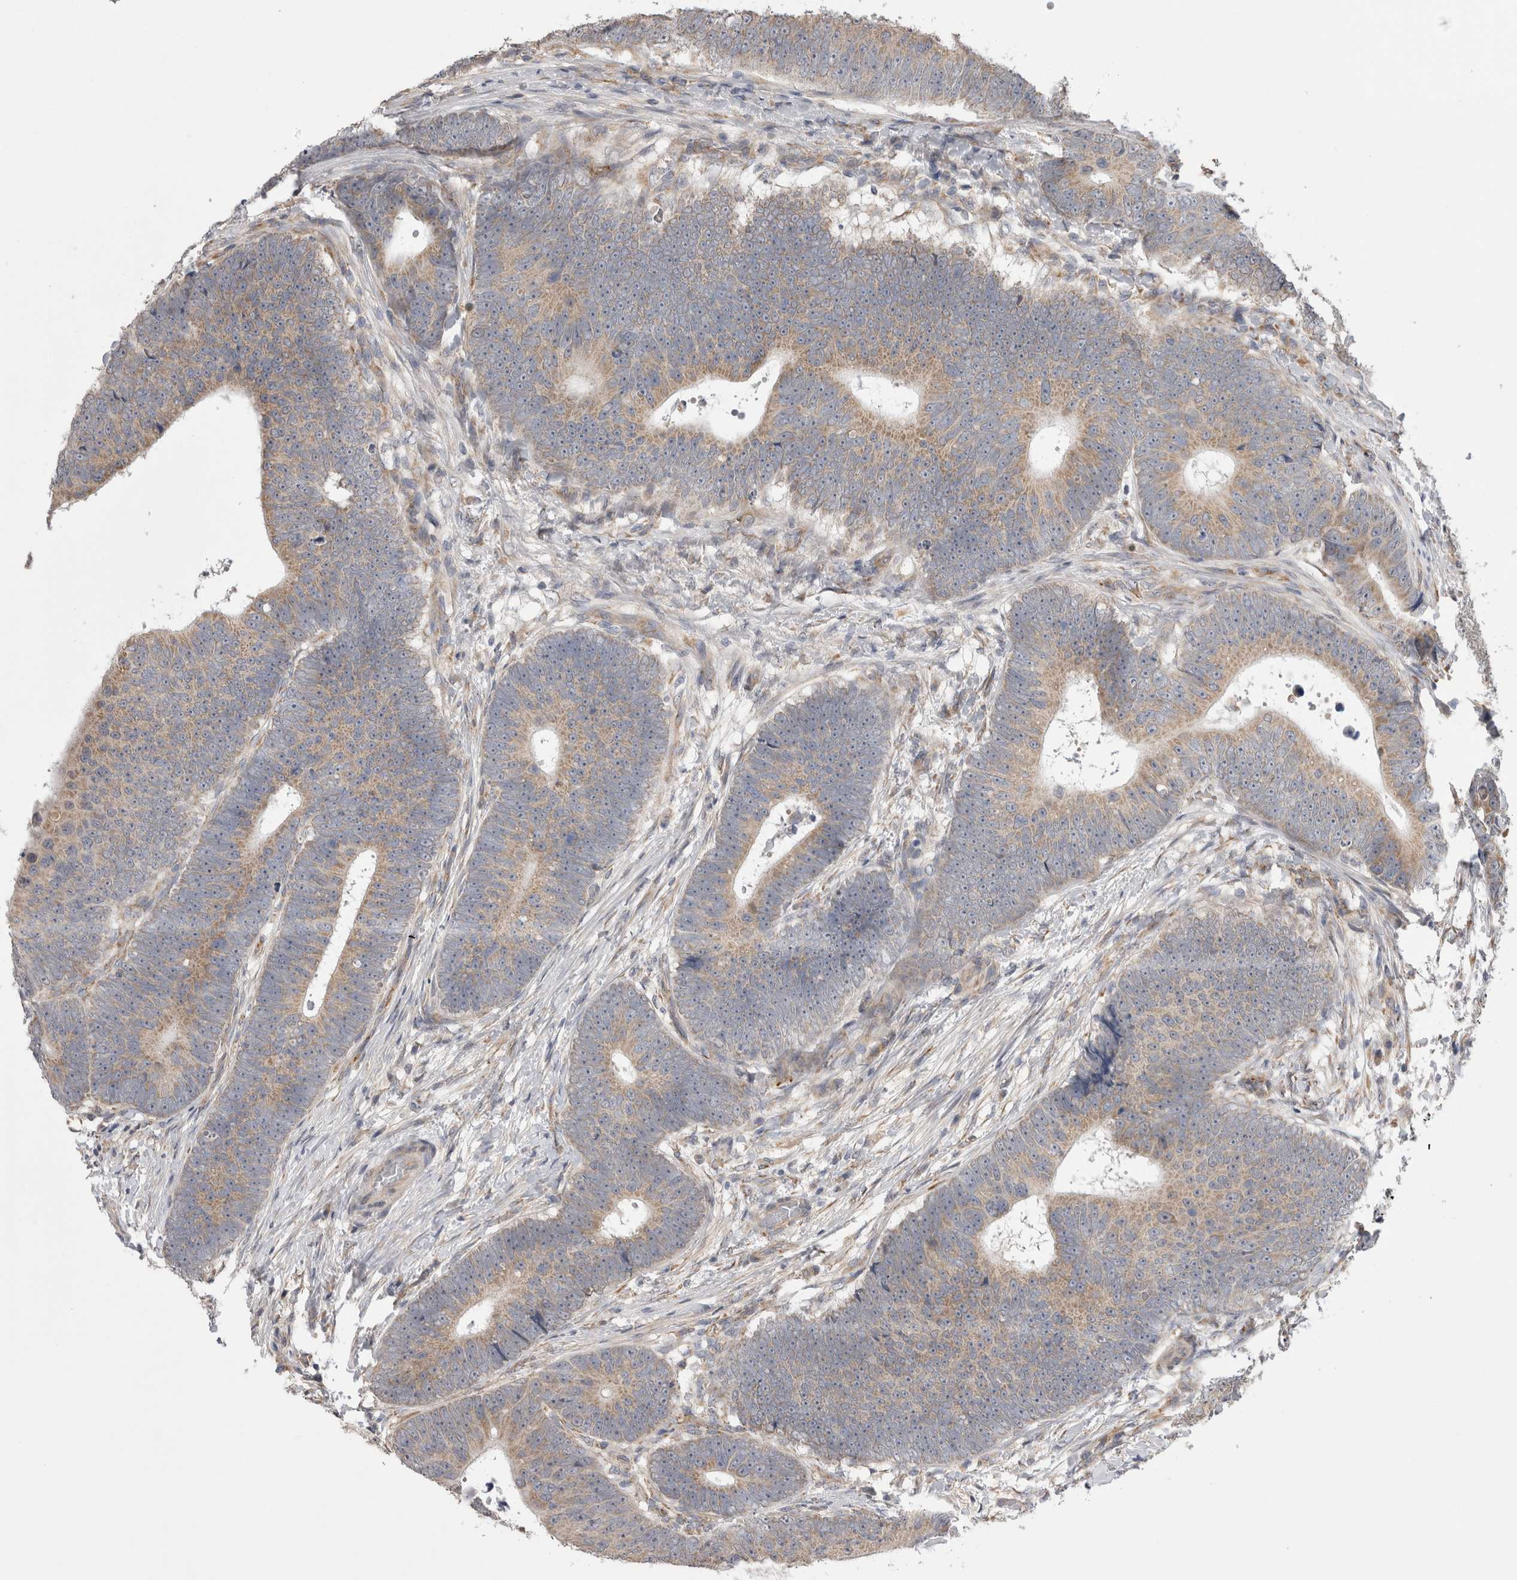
{"staining": {"intensity": "weak", "quantity": ">75%", "location": "cytoplasmic/membranous"}, "tissue": "colorectal cancer", "cell_type": "Tumor cells", "image_type": "cancer", "snomed": [{"axis": "morphology", "description": "Adenocarcinoma, NOS"}, {"axis": "topography", "description": "Colon"}], "caption": "Immunohistochemistry photomicrograph of colorectal cancer stained for a protein (brown), which reveals low levels of weak cytoplasmic/membranous staining in approximately >75% of tumor cells.", "gene": "ARHGAP29", "patient": {"sex": "male", "age": 56}}